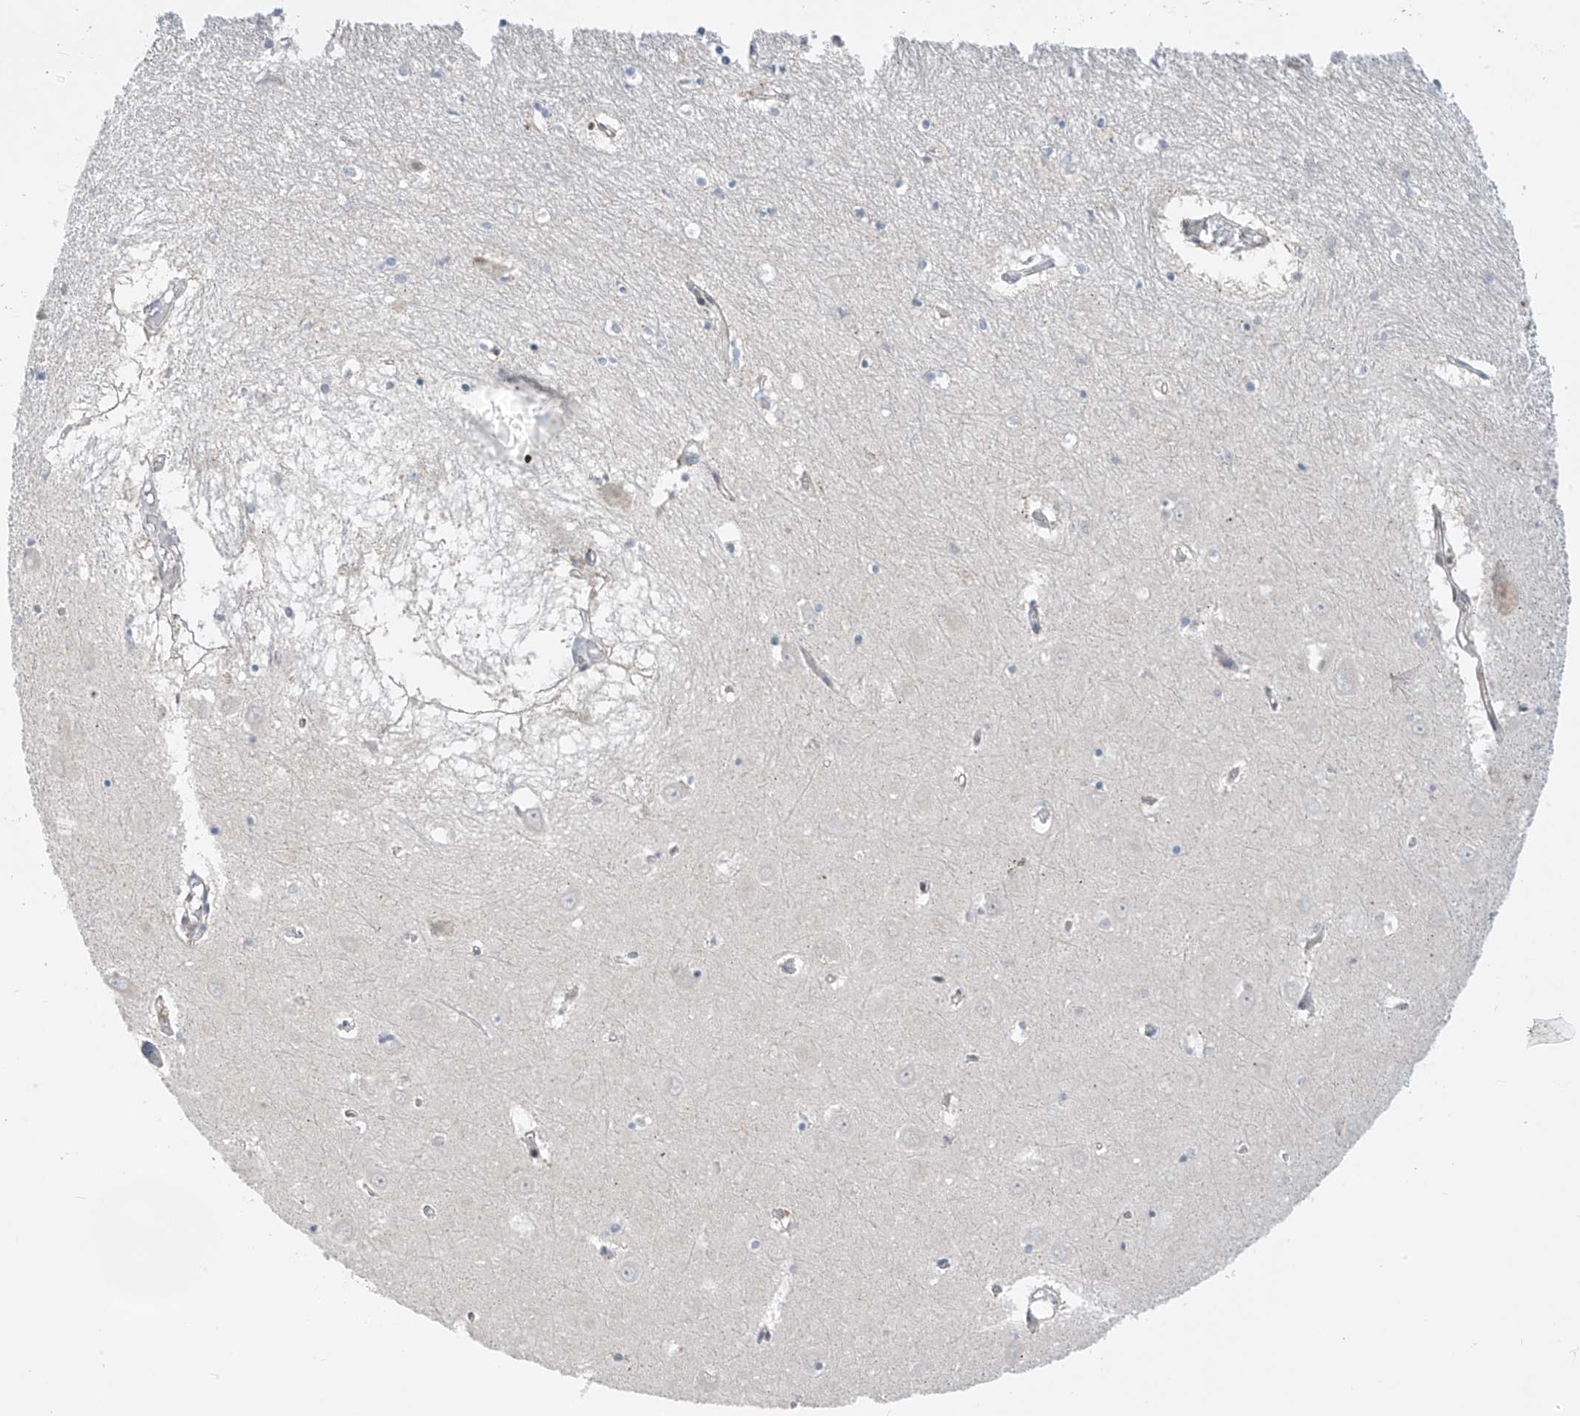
{"staining": {"intensity": "negative", "quantity": "none", "location": "none"}, "tissue": "hippocampus", "cell_type": "Glial cells", "image_type": "normal", "snomed": [{"axis": "morphology", "description": "Normal tissue, NOS"}, {"axis": "topography", "description": "Hippocampus"}], "caption": "This is an IHC histopathology image of normal human hippocampus. There is no positivity in glial cells.", "gene": "PM20D2", "patient": {"sex": "male", "age": 70}}